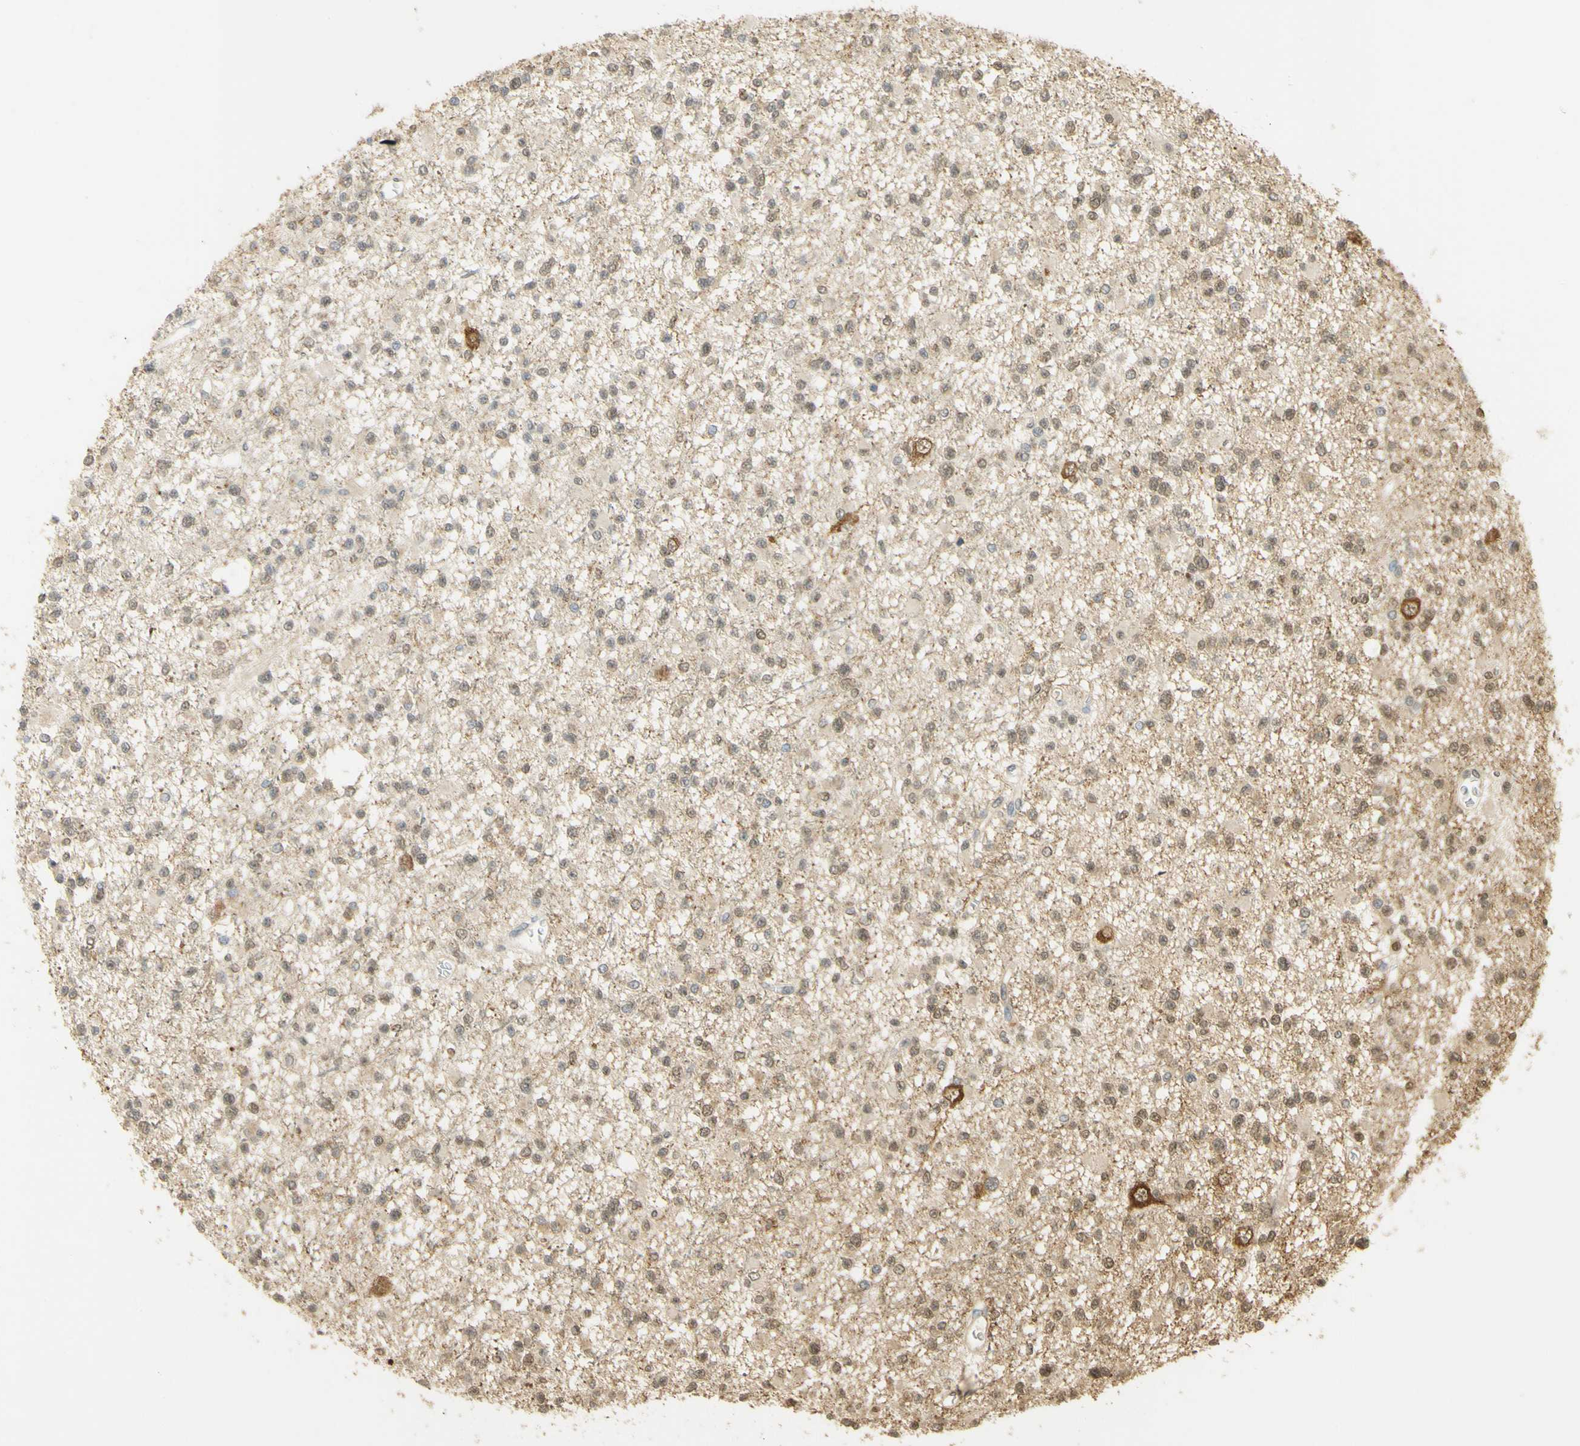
{"staining": {"intensity": "moderate", "quantity": "<25%", "location": "cytoplasmic/membranous,nuclear"}, "tissue": "glioma", "cell_type": "Tumor cells", "image_type": "cancer", "snomed": [{"axis": "morphology", "description": "Glioma, malignant, Low grade"}, {"axis": "topography", "description": "Brain"}], "caption": "A high-resolution photomicrograph shows immunohistochemistry (IHC) staining of malignant glioma (low-grade), which shows moderate cytoplasmic/membranous and nuclear expression in approximately <25% of tumor cells. (DAB (3,3'-diaminobenzidine) IHC, brown staining for protein, blue staining for nuclei).", "gene": "PAK1", "patient": {"sex": "female", "age": 22}}